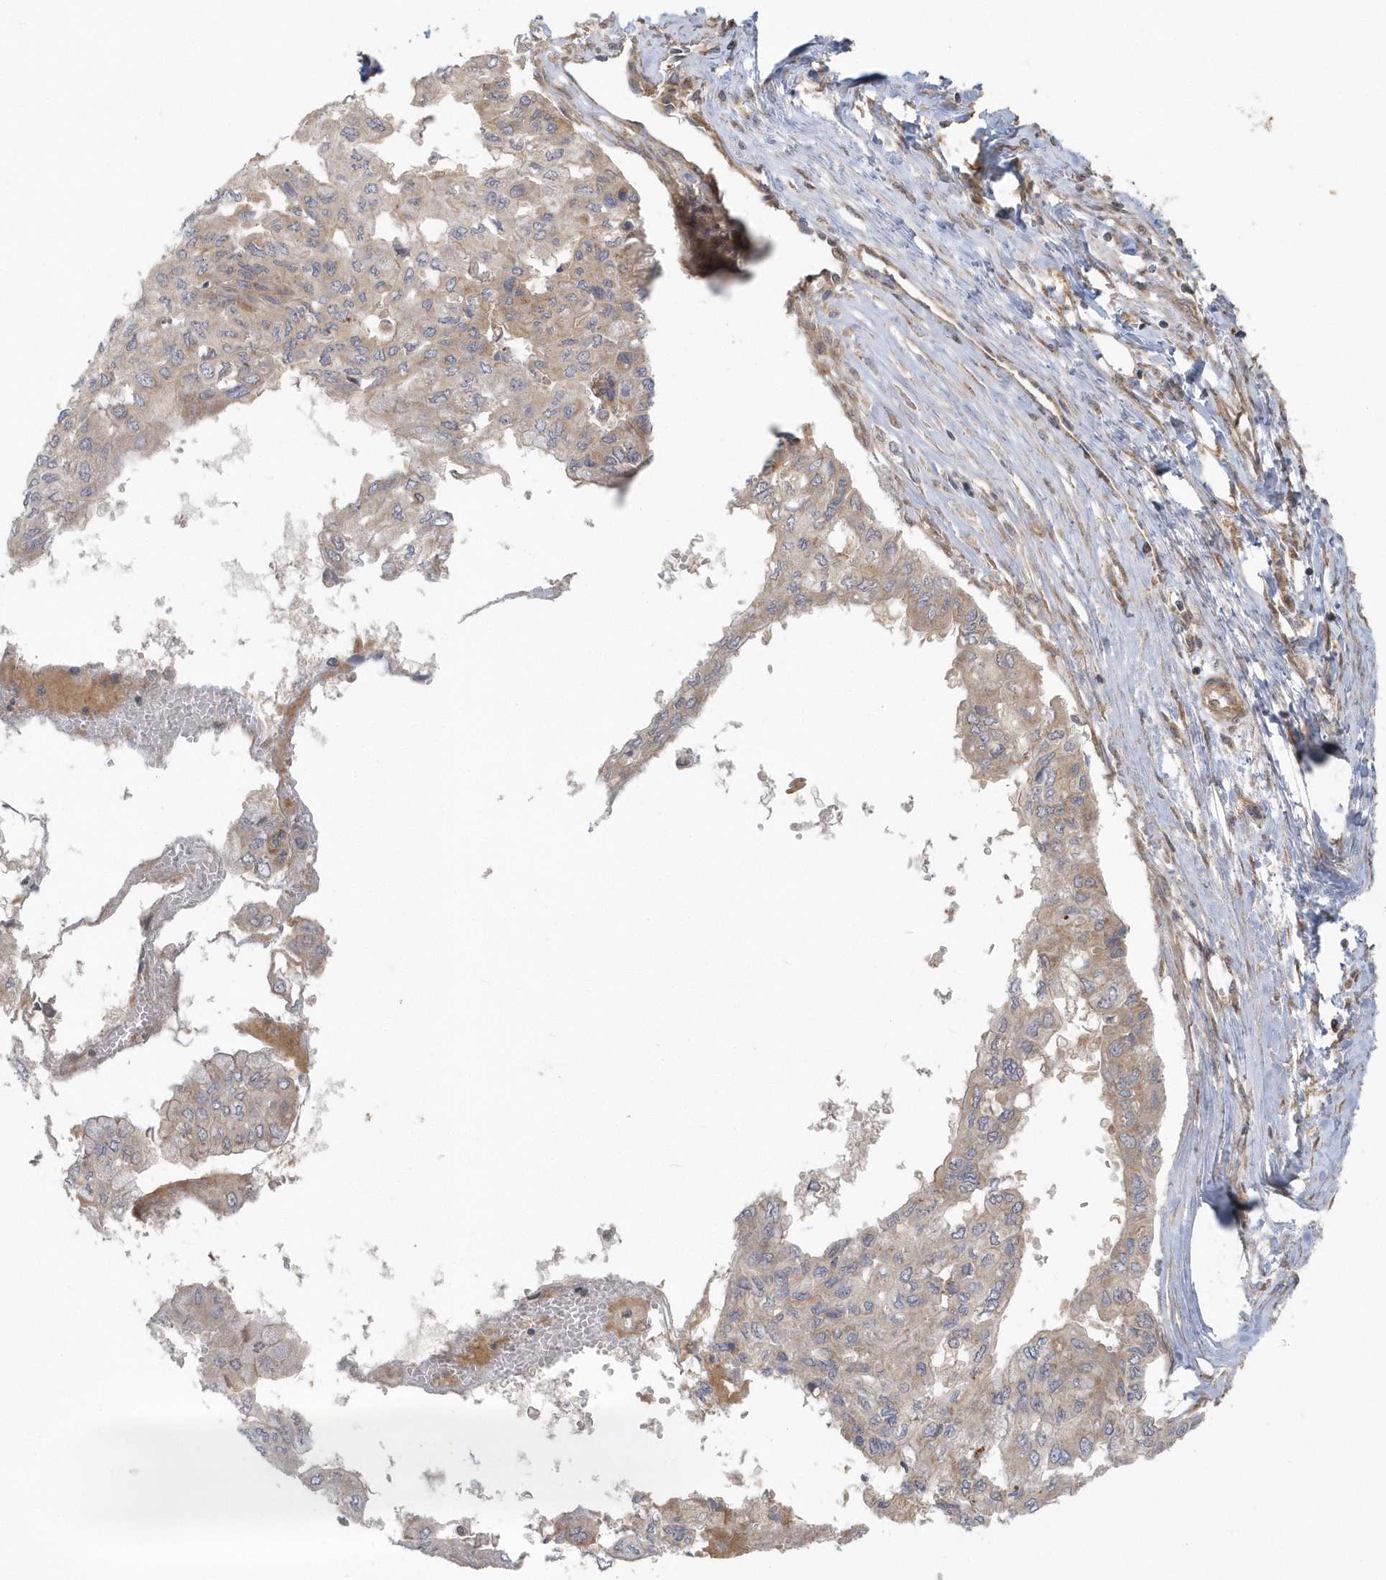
{"staining": {"intensity": "weak", "quantity": "<25%", "location": "cytoplasmic/membranous"}, "tissue": "pancreatic cancer", "cell_type": "Tumor cells", "image_type": "cancer", "snomed": [{"axis": "morphology", "description": "Adenocarcinoma, NOS"}, {"axis": "topography", "description": "Pancreas"}], "caption": "Immunohistochemistry (IHC) photomicrograph of neoplastic tissue: human pancreatic cancer stained with DAB demonstrates no significant protein expression in tumor cells.", "gene": "ACTR1A", "patient": {"sex": "male", "age": 51}}